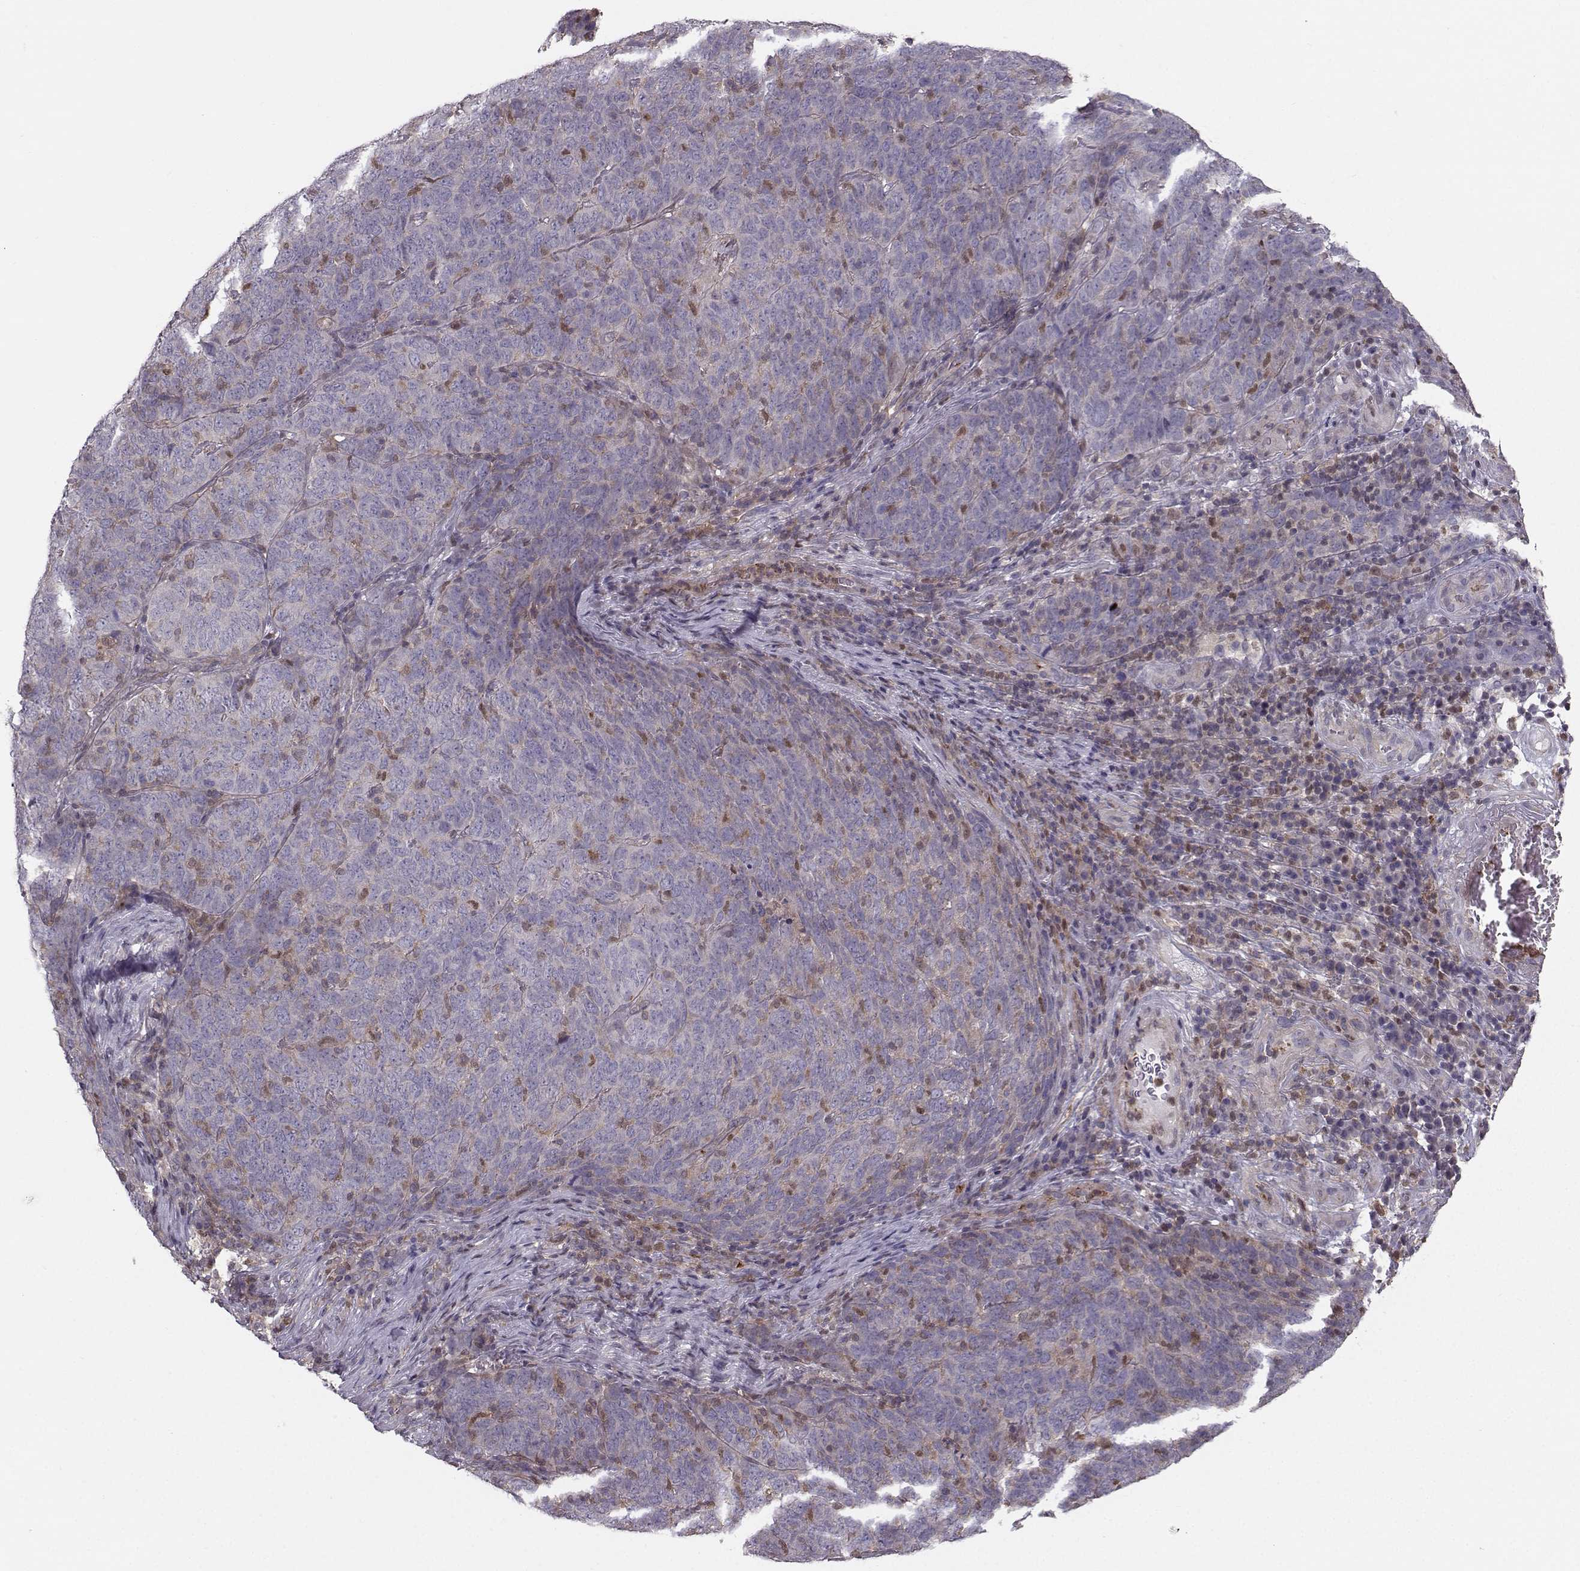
{"staining": {"intensity": "negative", "quantity": "none", "location": "none"}, "tissue": "skin cancer", "cell_type": "Tumor cells", "image_type": "cancer", "snomed": [{"axis": "morphology", "description": "Squamous cell carcinoma, NOS"}, {"axis": "topography", "description": "Skin"}, {"axis": "topography", "description": "Anal"}], "caption": "DAB (3,3'-diaminobenzidine) immunohistochemical staining of skin cancer displays no significant positivity in tumor cells.", "gene": "ASB16", "patient": {"sex": "female", "age": 51}}